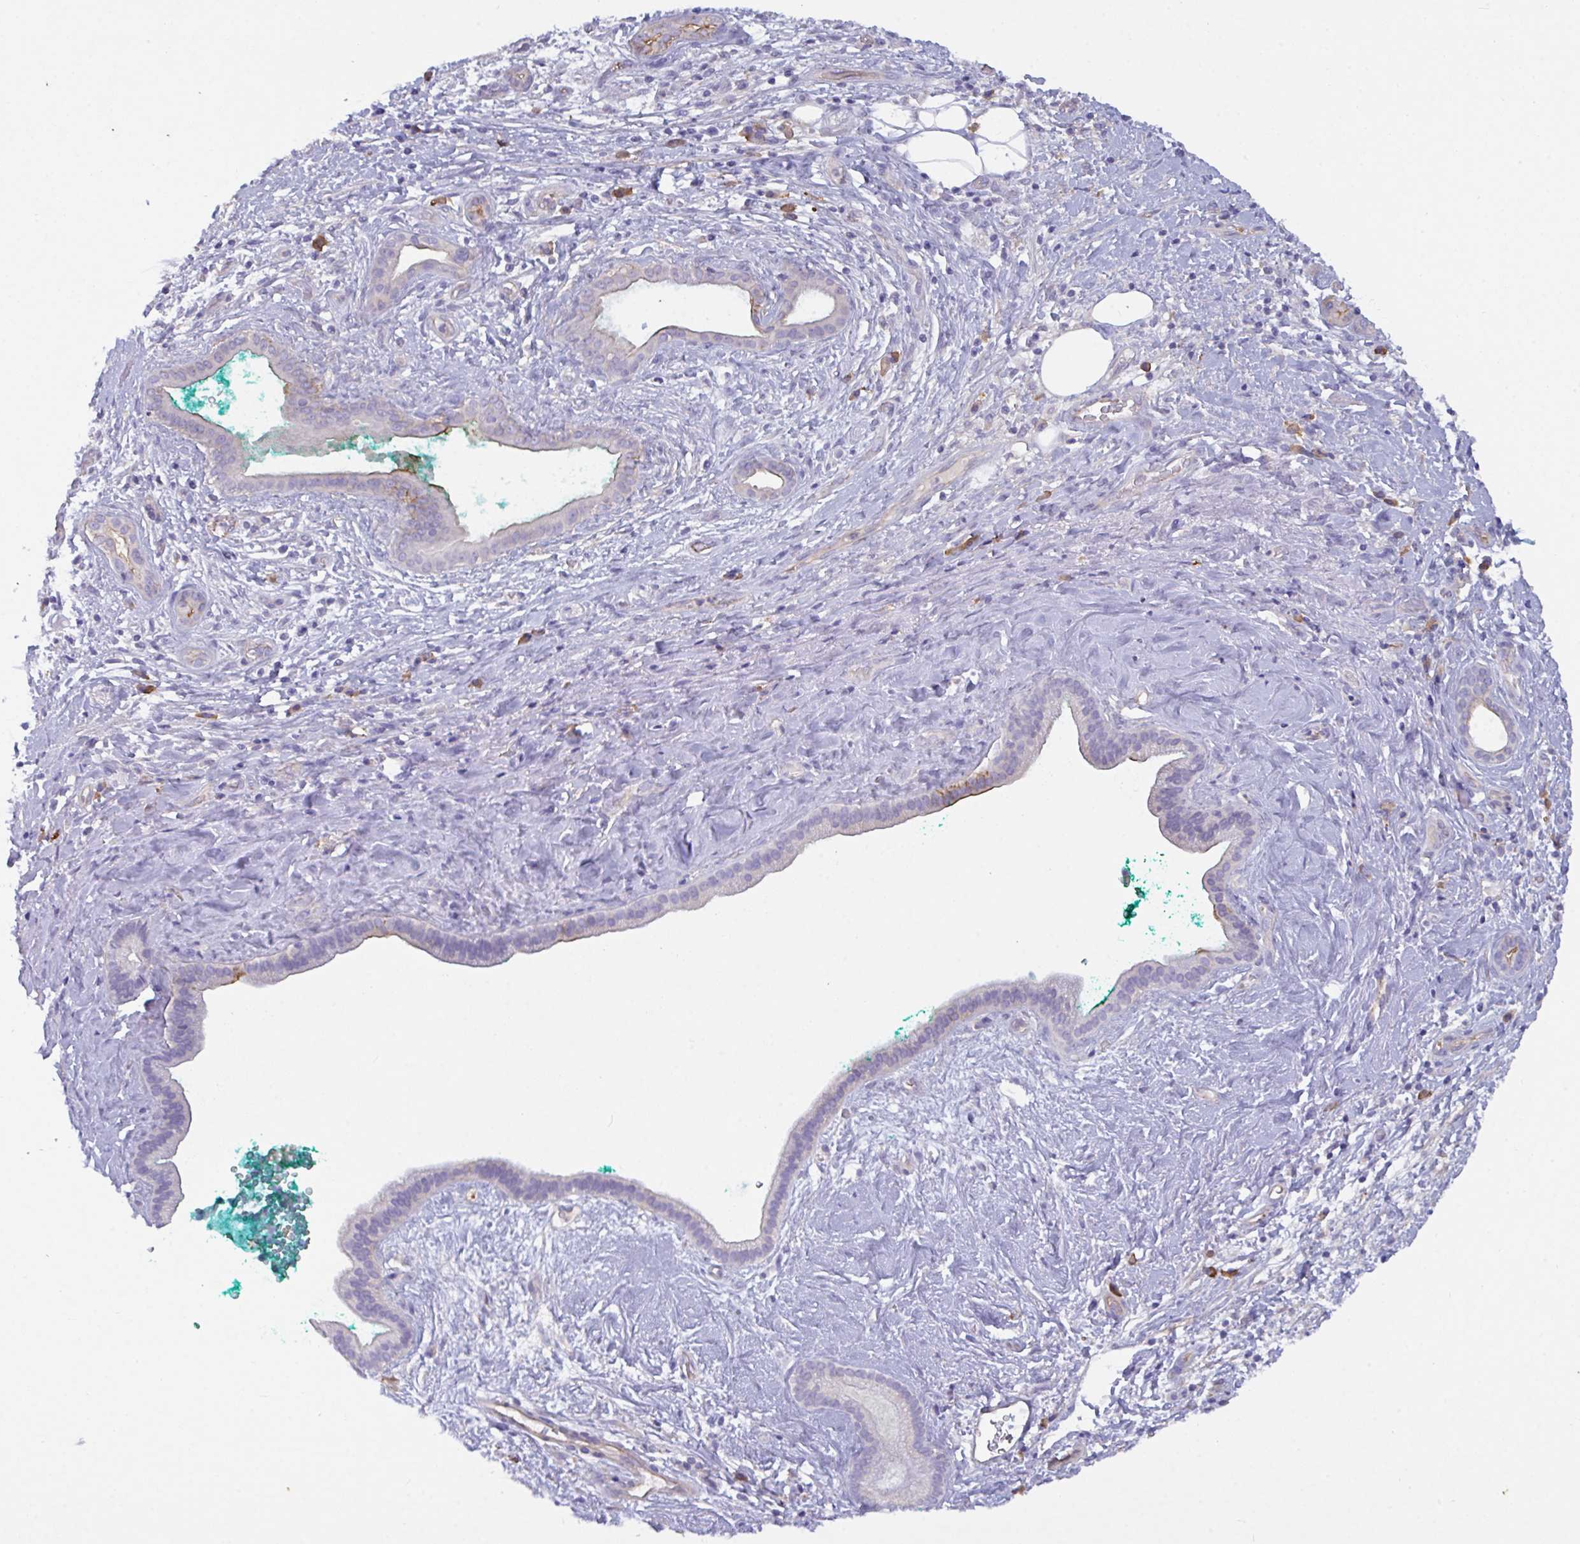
{"staining": {"intensity": "moderate", "quantity": "<25%", "location": "cytoplasmic/membranous"}, "tissue": "pancreatic cancer", "cell_type": "Tumor cells", "image_type": "cancer", "snomed": [{"axis": "morphology", "description": "Adenocarcinoma, NOS"}, {"axis": "topography", "description": "Pancreas"}], "caption": "Immunohistochemistry photomicrograph of neoplastic tissue: human pancreatic adenocarcinoma stained using immunohistochemistry displays low levels of moderate protein expression localized specifically in the cytoplasmic/membranous of tumor cells, appearing as a cytoplasmic/membranous brown color.", "gene": "SLC66A1", "patient": {"sex": "male", "age": 78}}